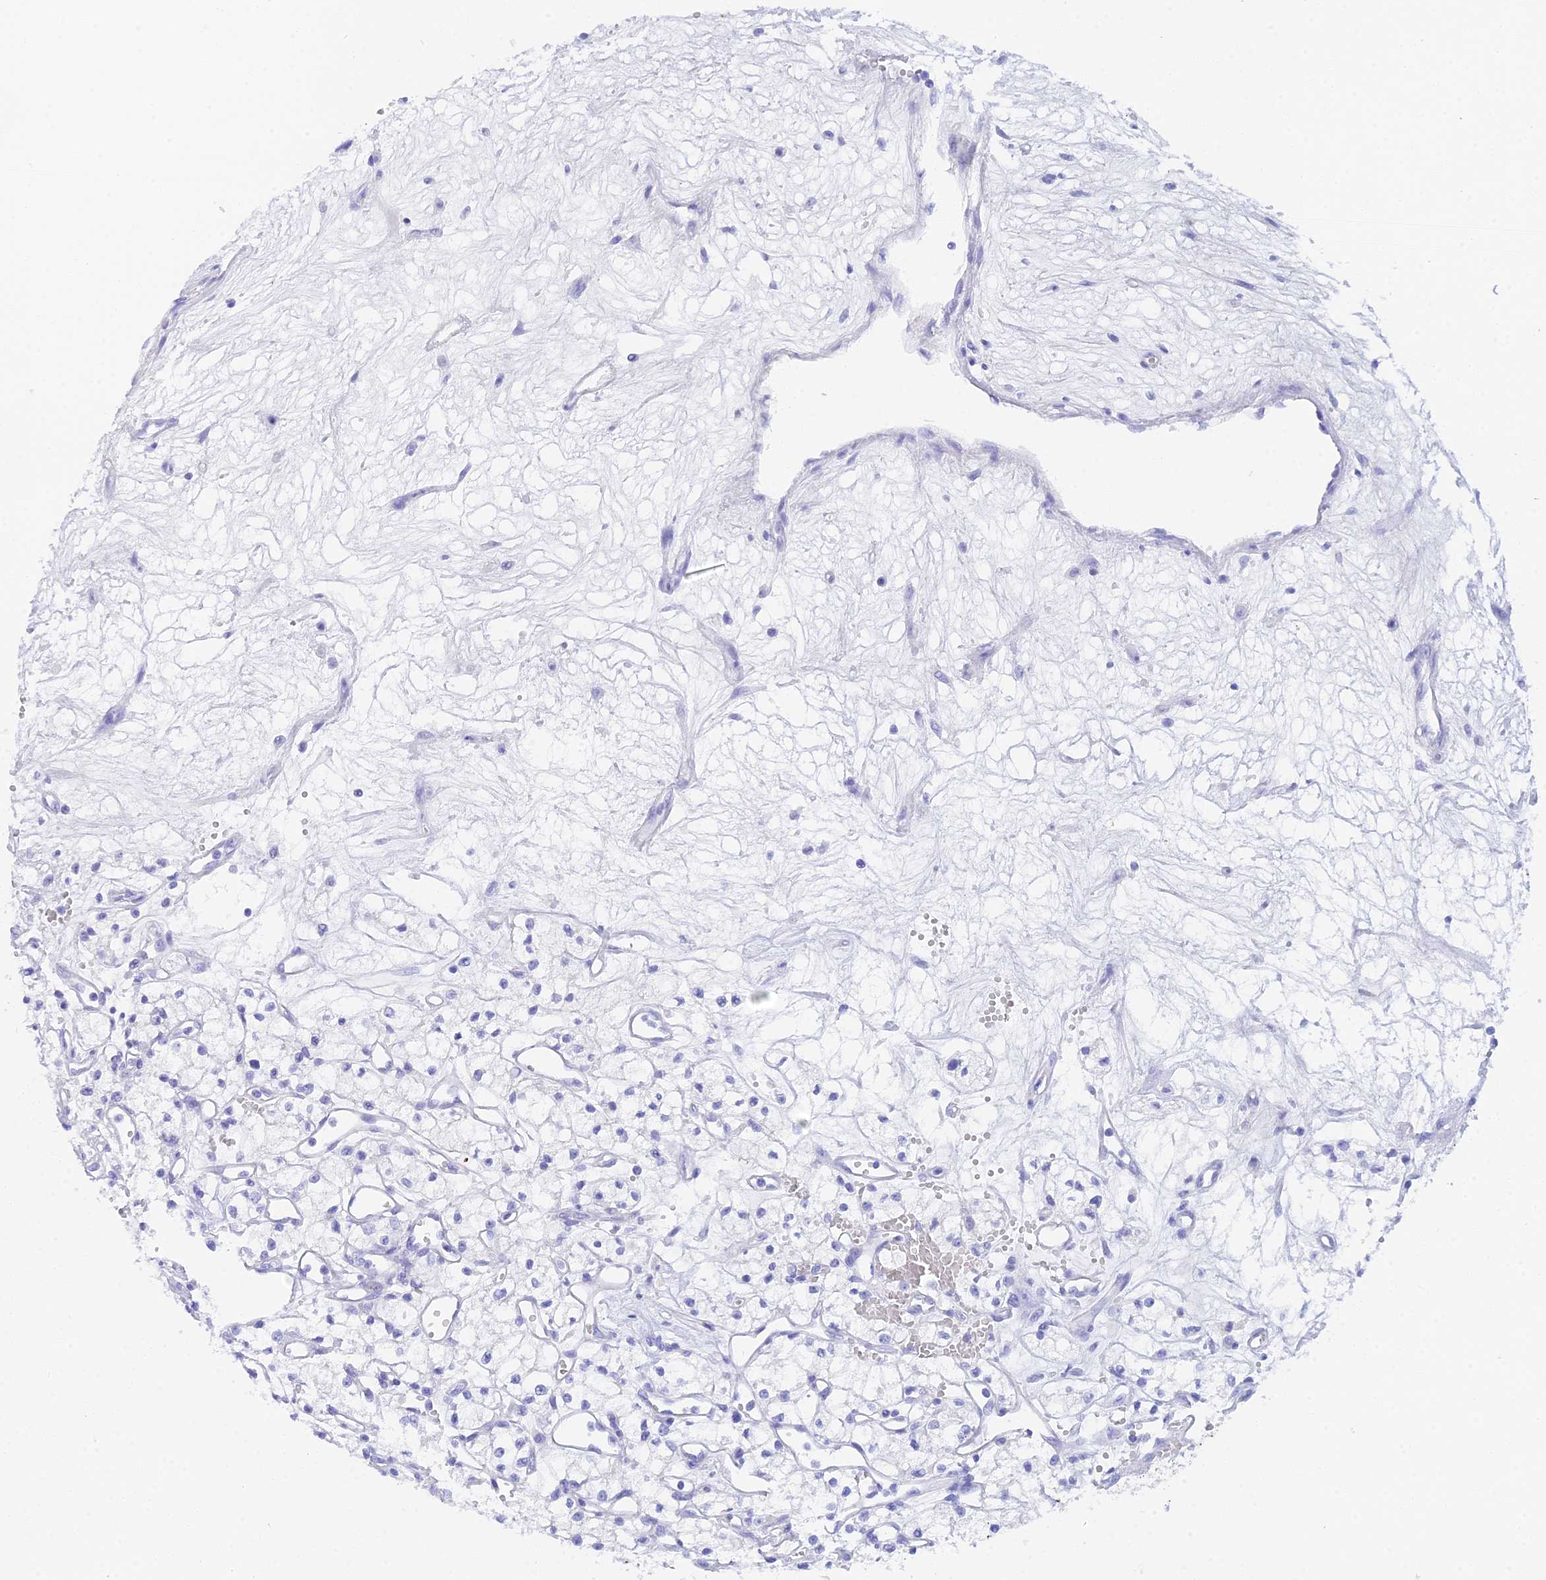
{"staining": {"intensity": "negative", "quantity": "none", "location": "none"}, "tissue": "renal cancer", "cell_type": "Tumor cells", "image_type": "cancer", "snomed": [{"axis": "morphology", "description": "Adenocarcinoma, NOS"}, {"axis": "topography", "description": "Kidney"}], "caption": "Renal cancer stained for a protein using immunohistochemistry (IHC) displays no staining tumor cells.", "gene": "REG1A", "patient": {"sex": "male", "age": 59}}